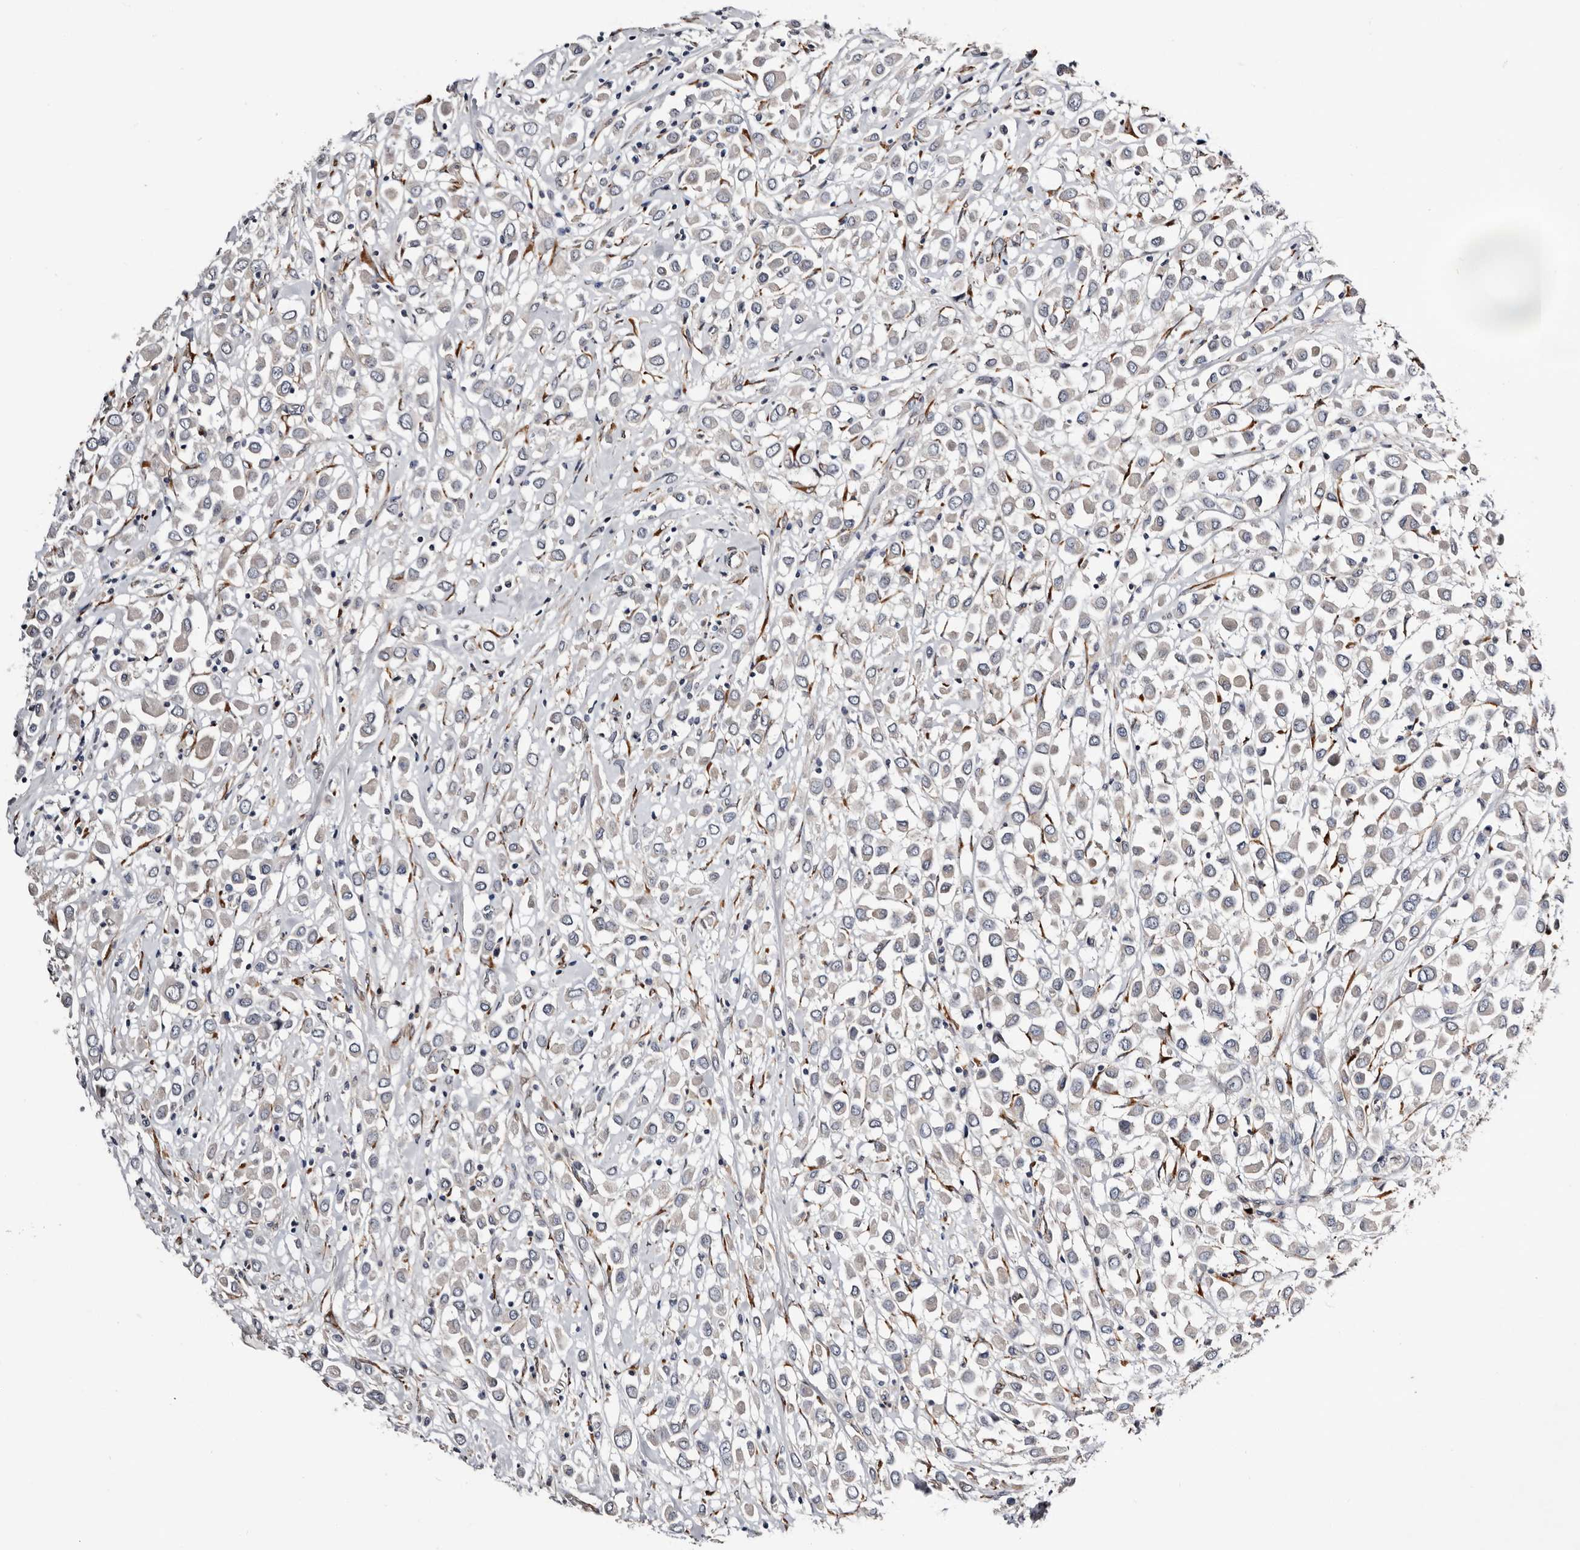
{"staining": {"intensity": "negative", "quantity": "none", "location": "none"}, "tissue": "breast cancer", "cell_type": "Tumor cells", "image_type": "cancer", "snomed": [{"axis": "morphology", "description": "Duct carcinoma"}, {"axis": "topography", "description": "Breast"}], "caption": "There is no significant expression in tumor cells of breast cancer (infiltrating ductal carcinoma). Nuclei are stained in blue.", "gene": "USH1C", "patient": {"sex": "female", "age": 61}}